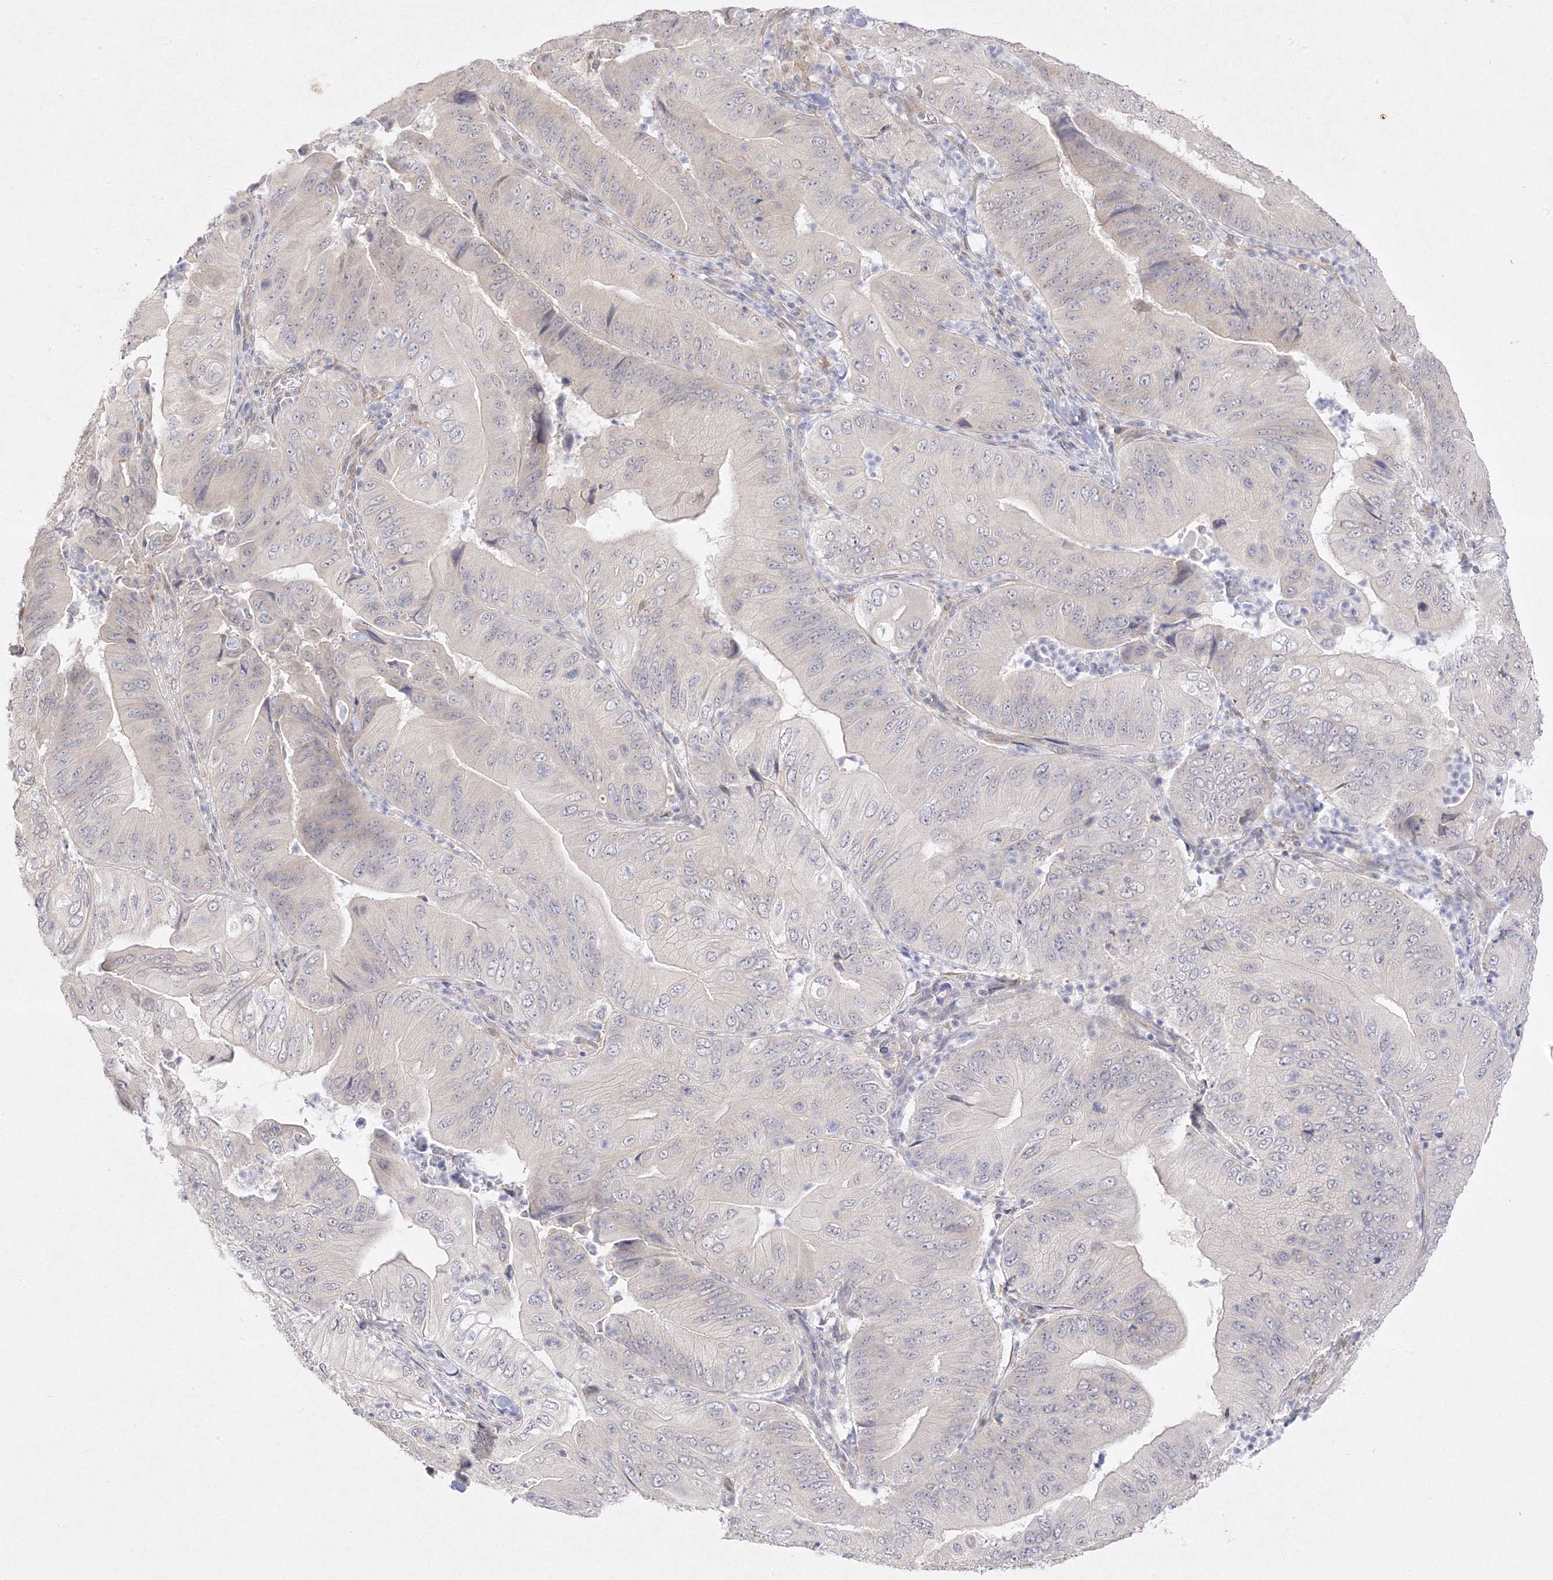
{"staining": {"intensity": "negative", "quantity": "none", "location": "none"}, "tissue": "pancreatic cancer", "cell_type": "Tumor cells", "image_type": "cancer", "snomed": [{"axis": "morphology", "description": "Adenocarcinoma, NOS"}, {"axis": "topography", "description": "Pancreas"}], "caption": "There is no significant expression in tumor cells of adenocarcinoma (pancreatic).", "gene": "C2CD2", "patient": {"sex": "female", "age": 77}}